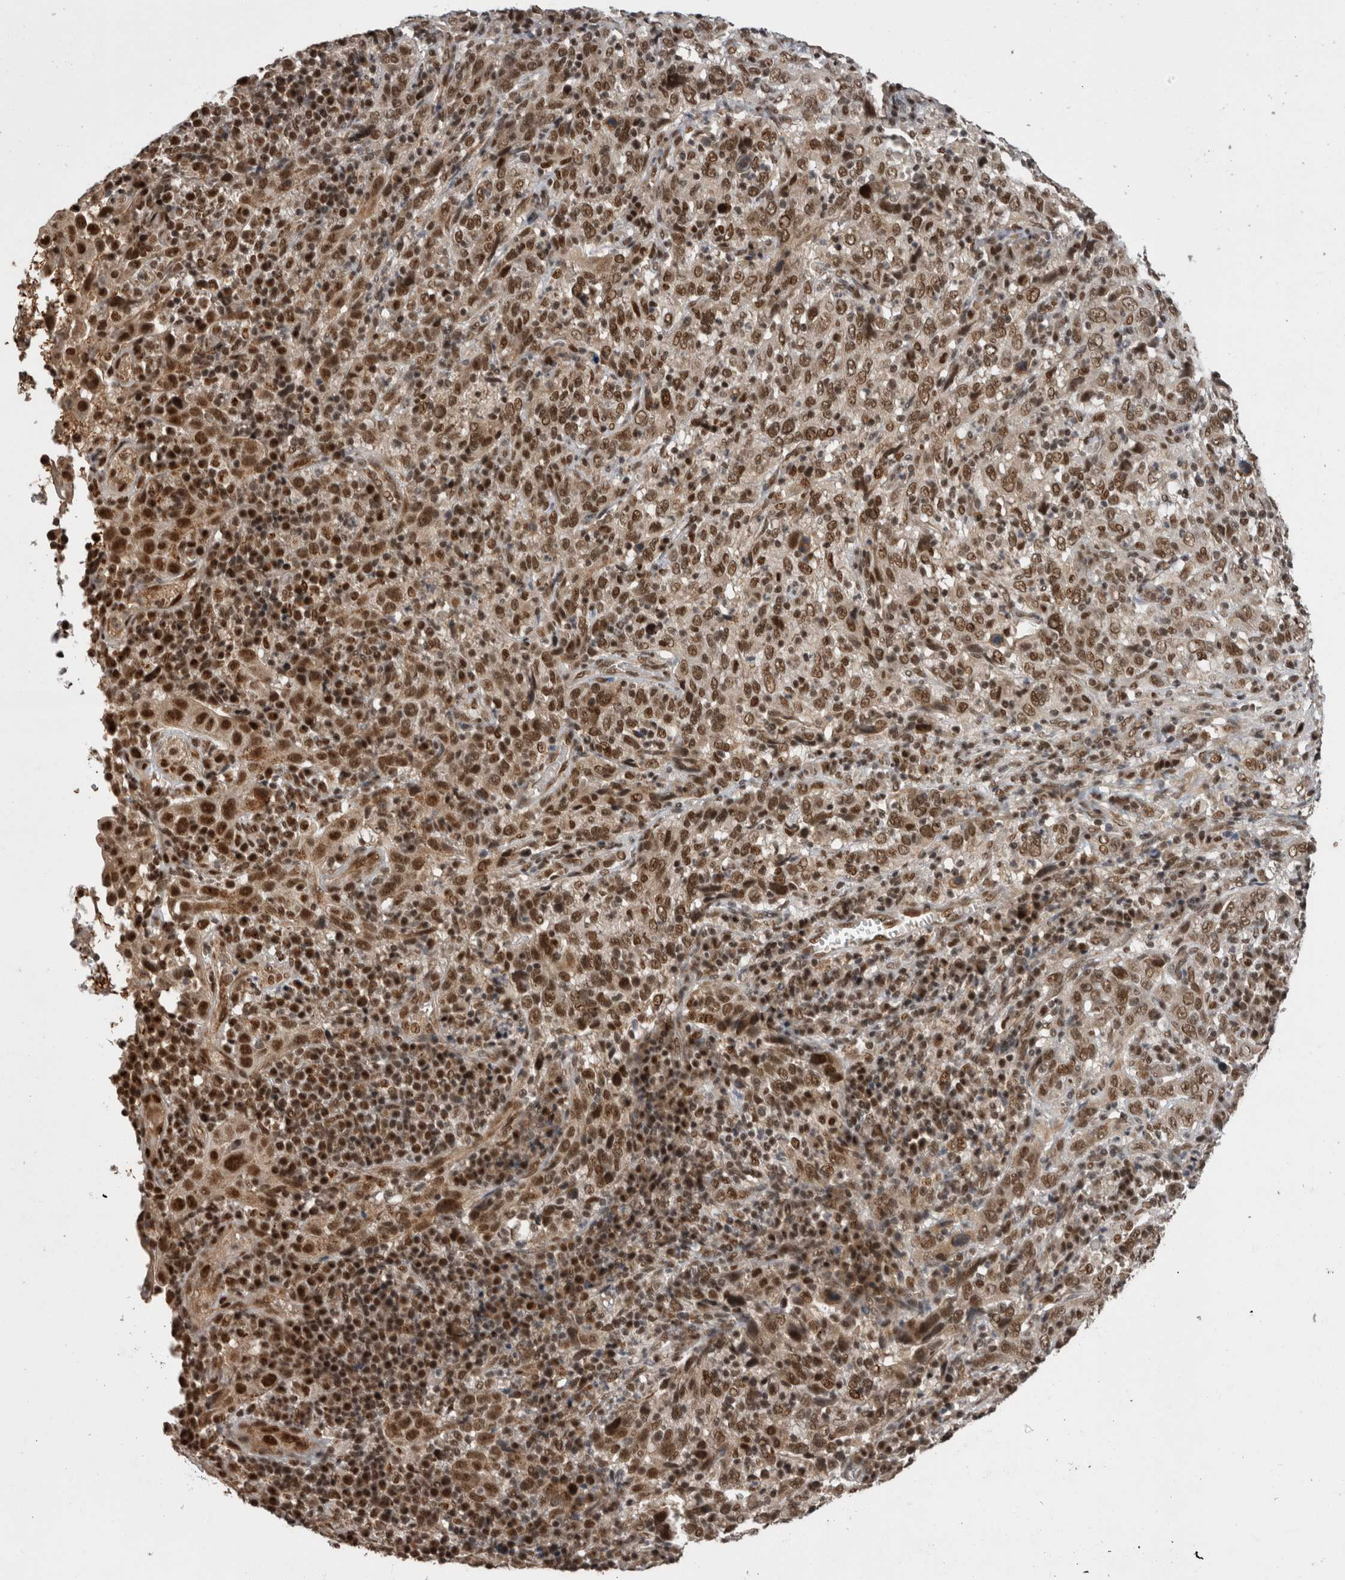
{"staining": {"intensity": "moderate", "quantity": ">75%", "location": "nuclear"}, "tissue": "cervical cancer", "cell_type": "Tumor cells", "image_type": "cancer", "snomed": [{"axis": "morphology", "description": "Squamous cell carcinoma, NOS"}, {"axis": "topography", "description": "Cervix"}], "caption": "A brown stain shows moderate nuclear positivity of a protein in cervical cancer (squamous cell carcinoma) tumor cells. The protein is stained brown, and the nuclei are stained in blue (DAB (3,3'-diaminobenzidine) IHC with brightfield microscopy, high magnification).", "gene": "CPSF2", "patient": {"sex": "female", "age": 46}}